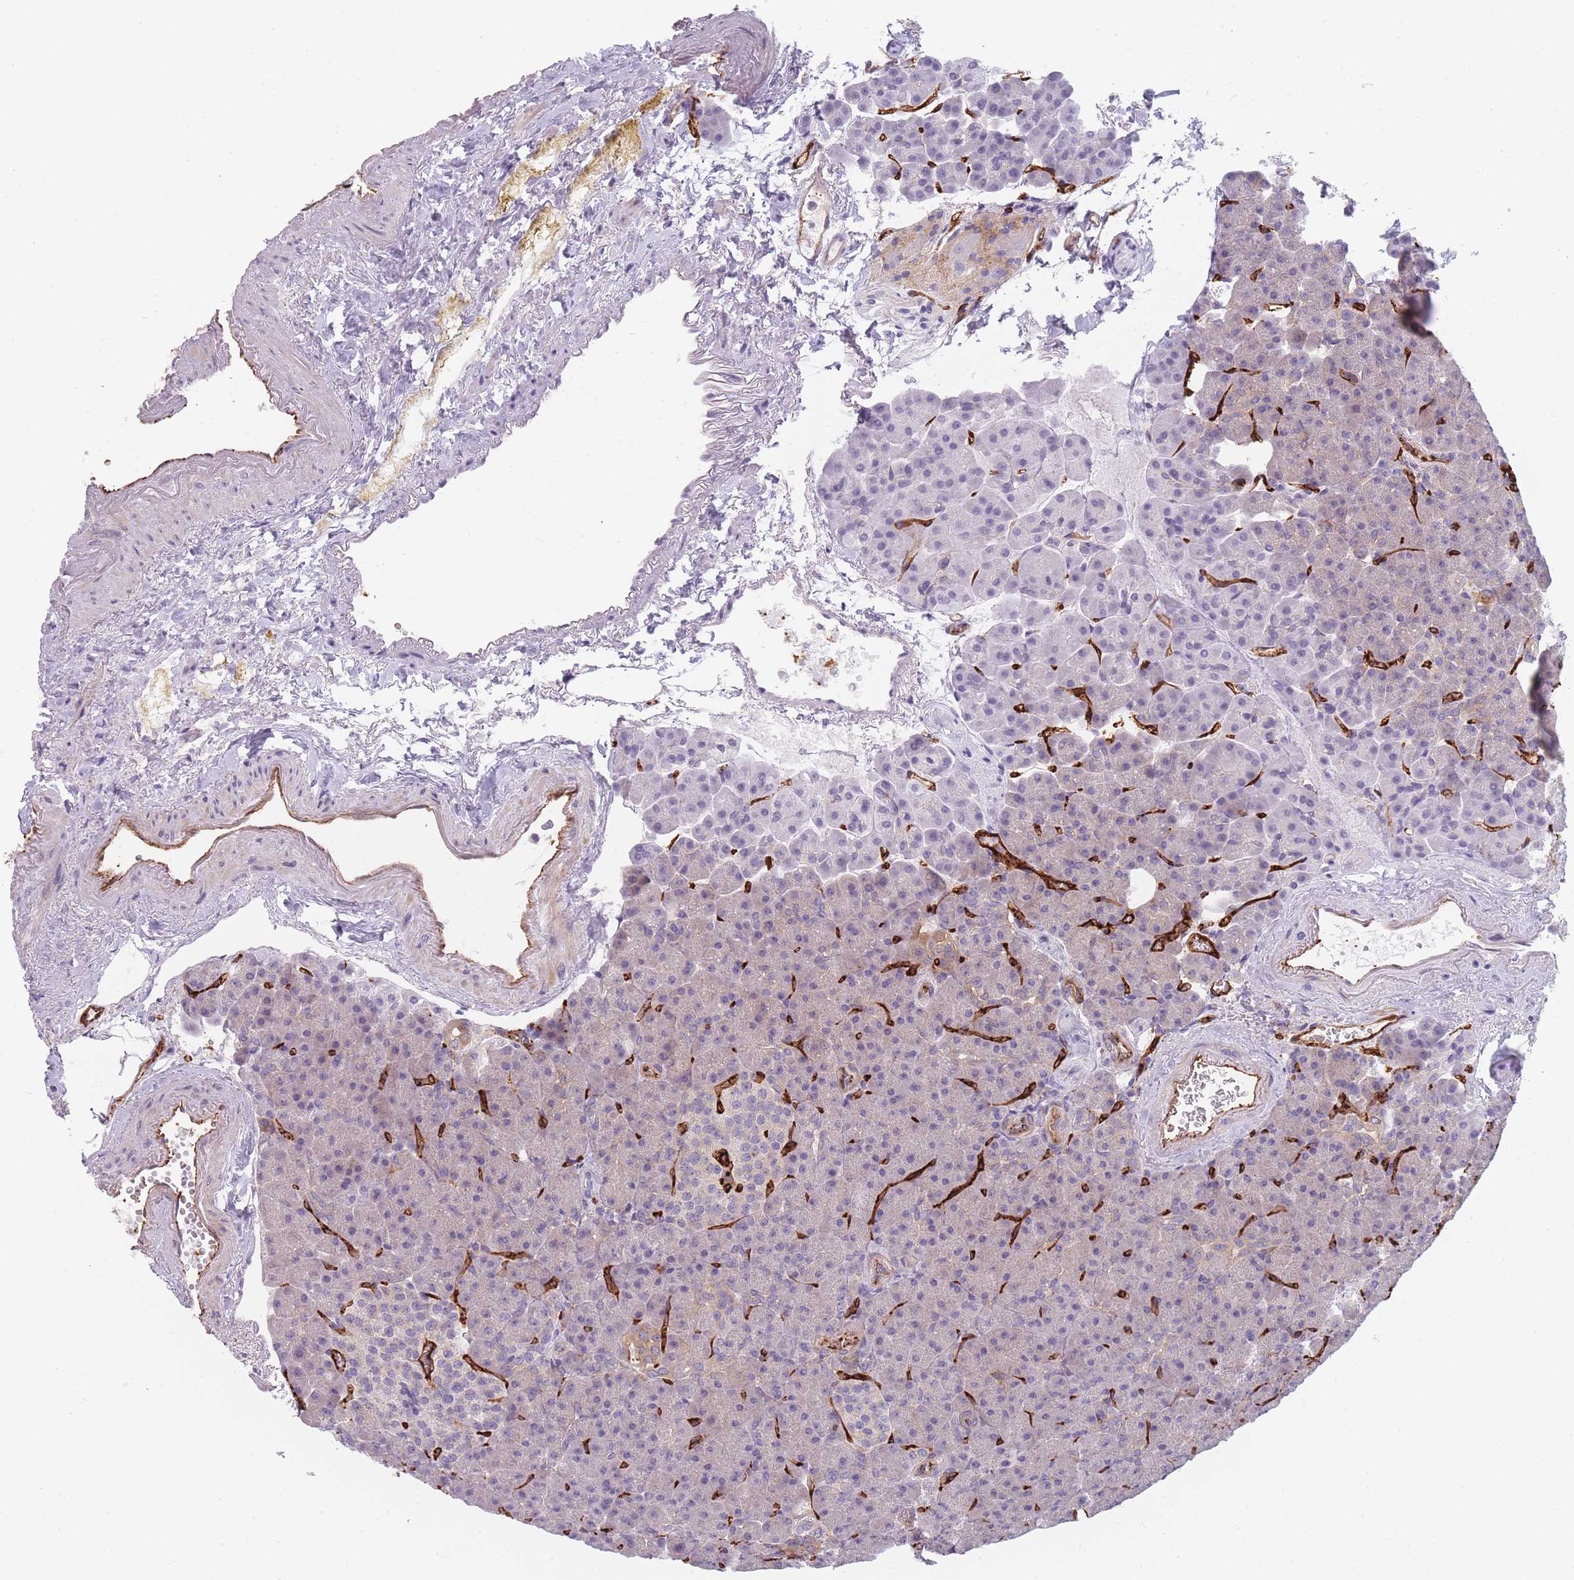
{"staining": {"intensity": "weak", "quantity": "<25%", "location": "cytoplasmic/membranous"}, "tissue": "pancreas", "cell_type": "Exocrine glandular cells", "image_type": "normal", "snomed": [{"axis": "morphology", "description": "Normal tissue, NOS"}, {"axis": "topography", "description": "Pancreas"}], "caption": "Protein analysis of normal pancreas reveals no significant staining in exocrine glandular cells. The staining is performed using DAB brown chromogen with nuclei counter-stained in using hematoxylin.", "gene": "CD300LF", "patient": {"sex": "female", "age": 74}}